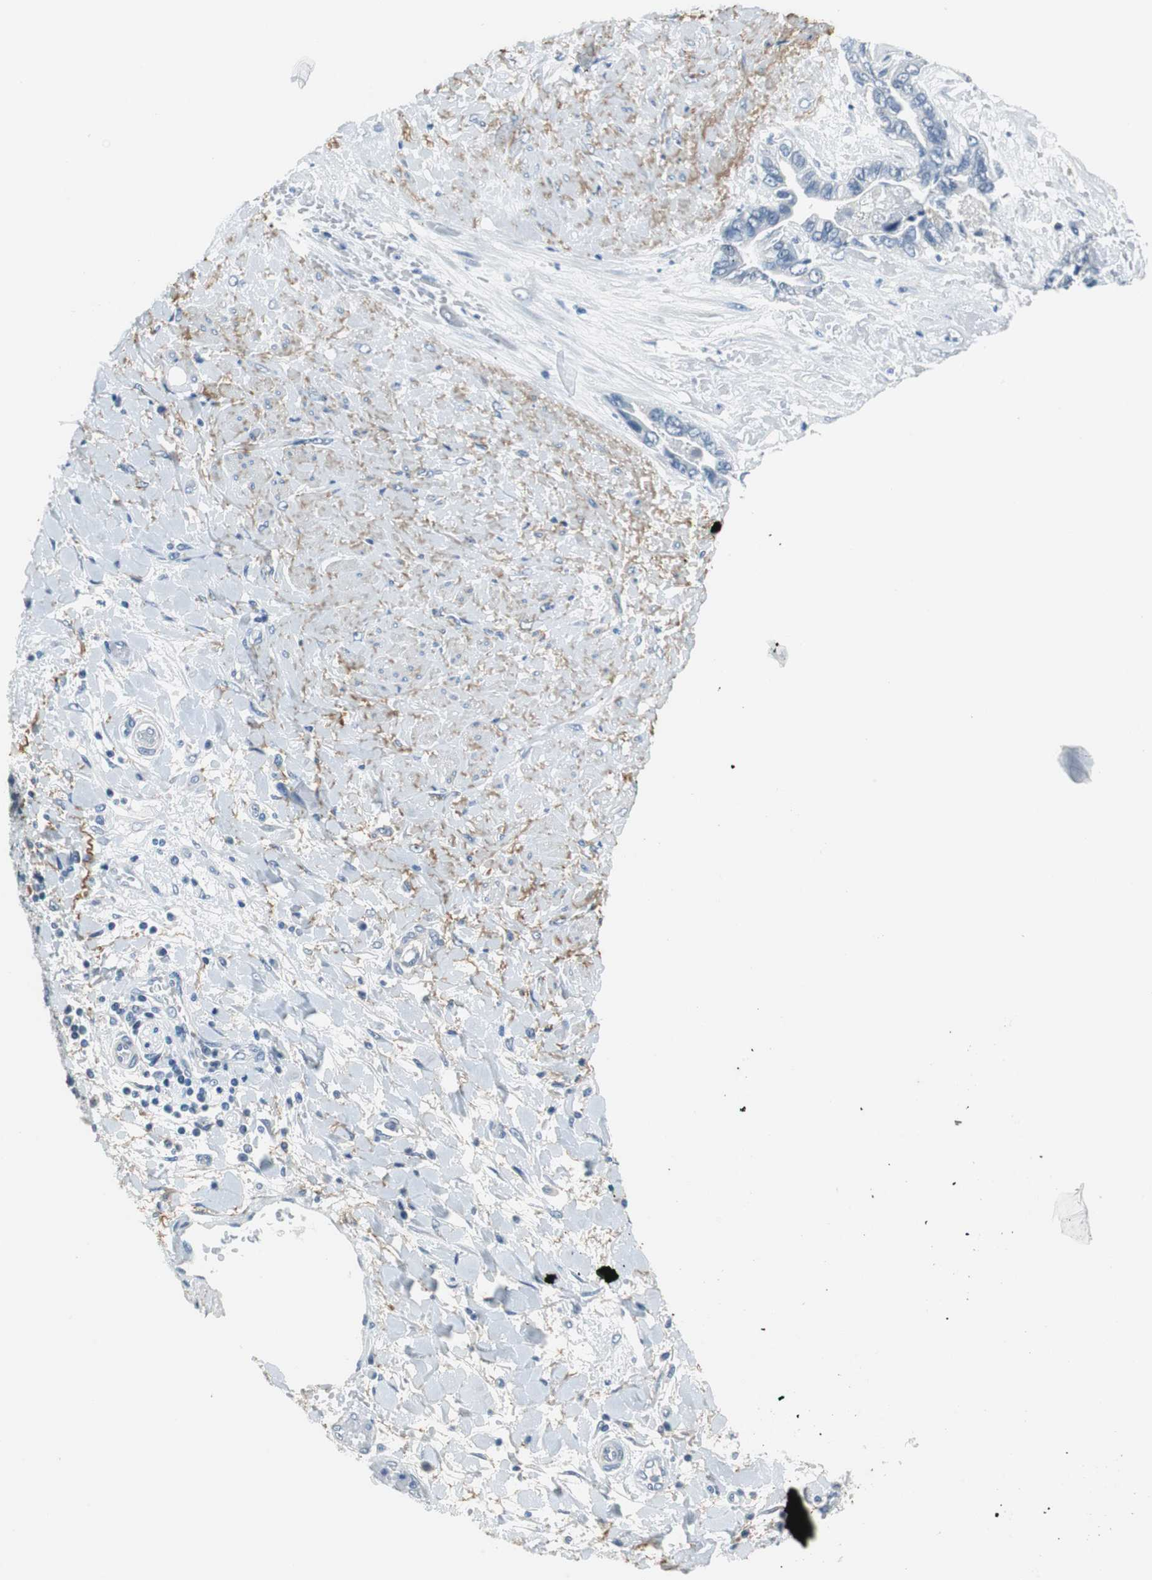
{"staining": {"intensity": "negative", "quantity": "none", "location": "none"}, "tissue": "liver cancer", "cell_type": "Tumor cells", "image_type": "cancer", "snomed": [{"axis": "morphology", "description": "Cholangiocarcinoma"}, {"axis": "topography", "description": "Liver"}], "caption": "This is an immunohistochemistry histopathology image of human cholangiocarcinoma (liver). There is no staining in tumor cells.", "gene": "MUC7", "patient": {"sex": "female", "age": 65}}